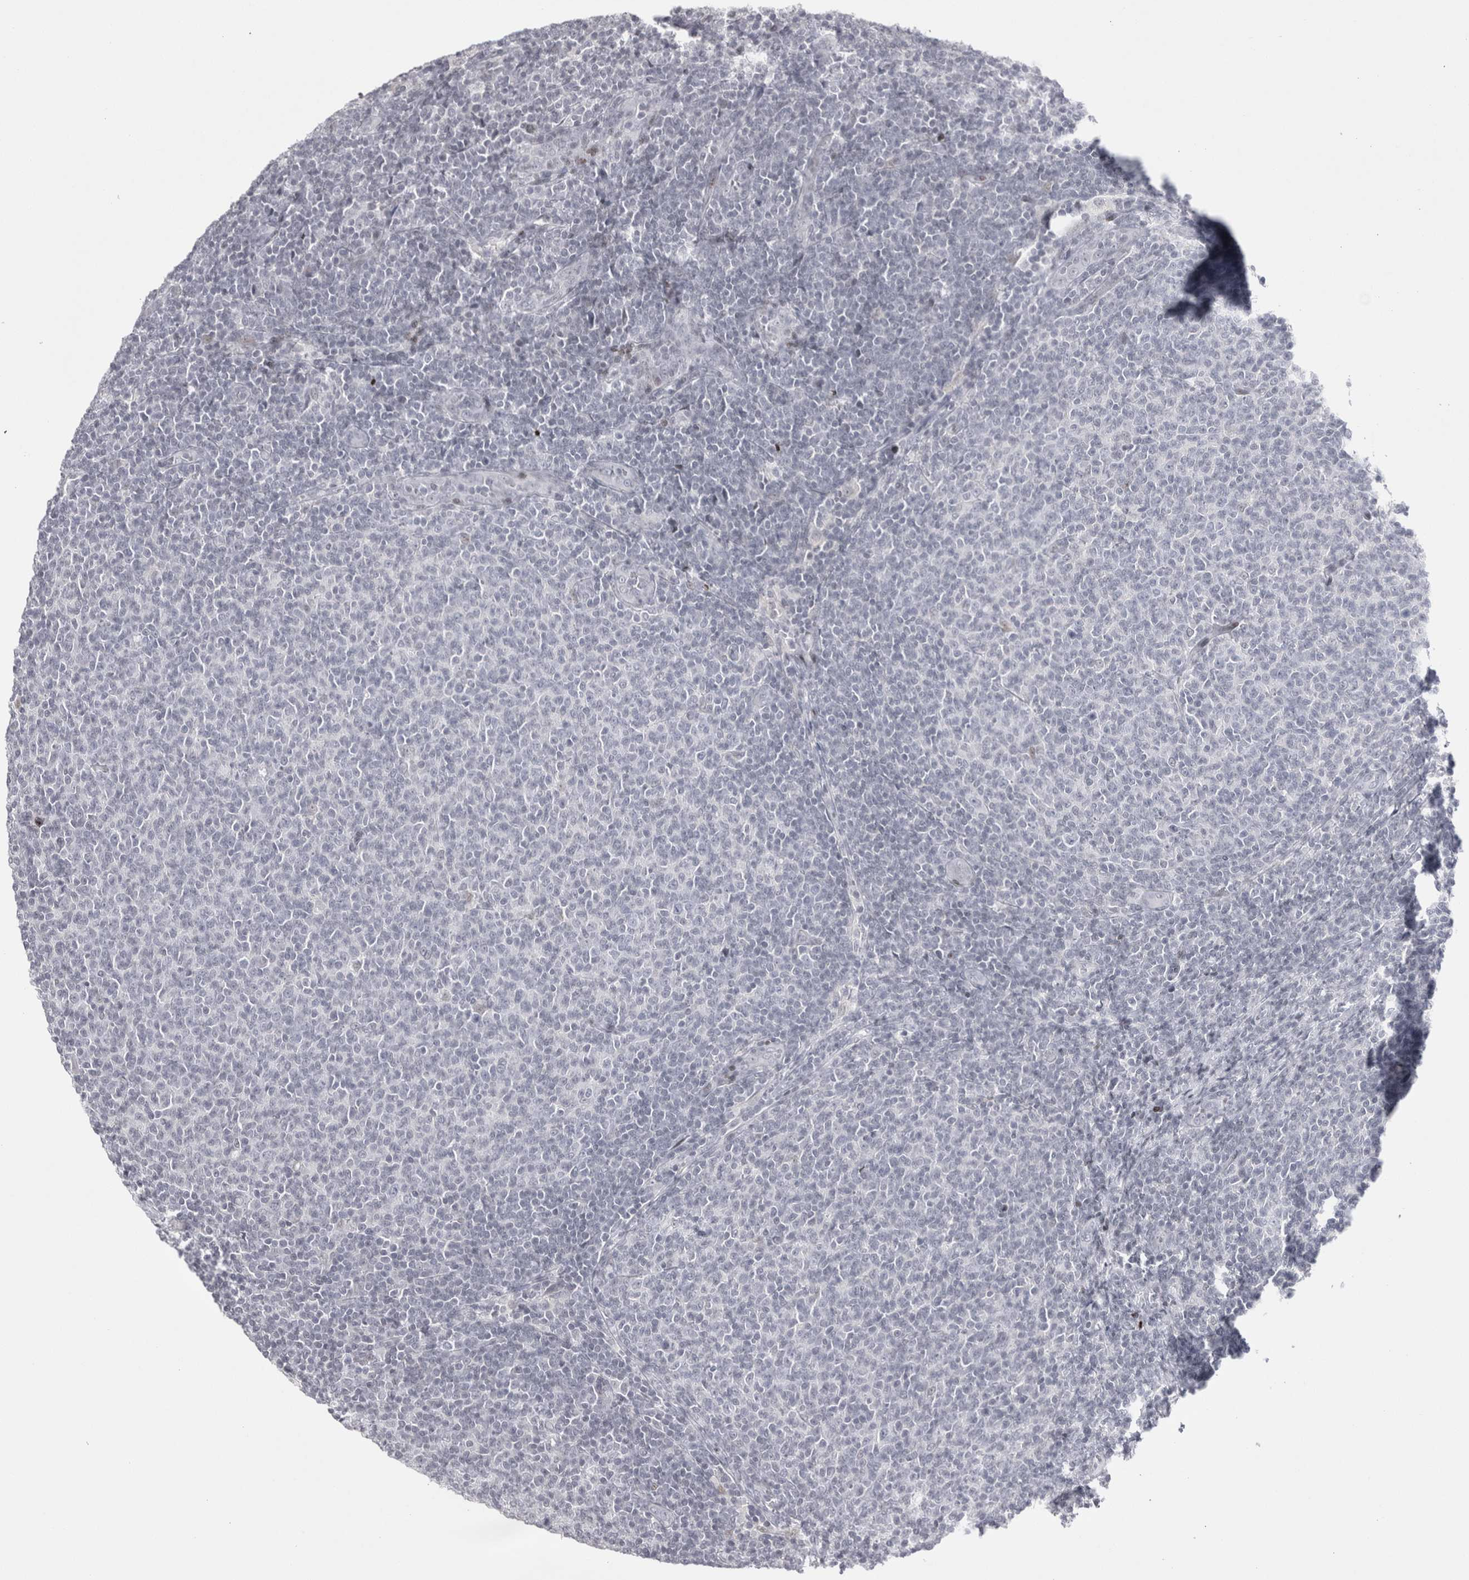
{"staining": {"intensity": "negative", "quantity": "none", "location": "none"}, "tissue": "lymphoma", "cell_type": "Tumor cells", "image_type": "cancer", "snomed": [{"axis": "morphology", "description": "Malignant lymphoma, non-Hodgkin's type, Low grade"}, {"axis": "topography", "description": "Lymph node"}], "caption": "The image shows no staining of tumor cells in low-grade malignant lymphoma, non-Hodgkin's type.", "gene": "FNDC8", "patient": {"sex": "male", "age": 66}}